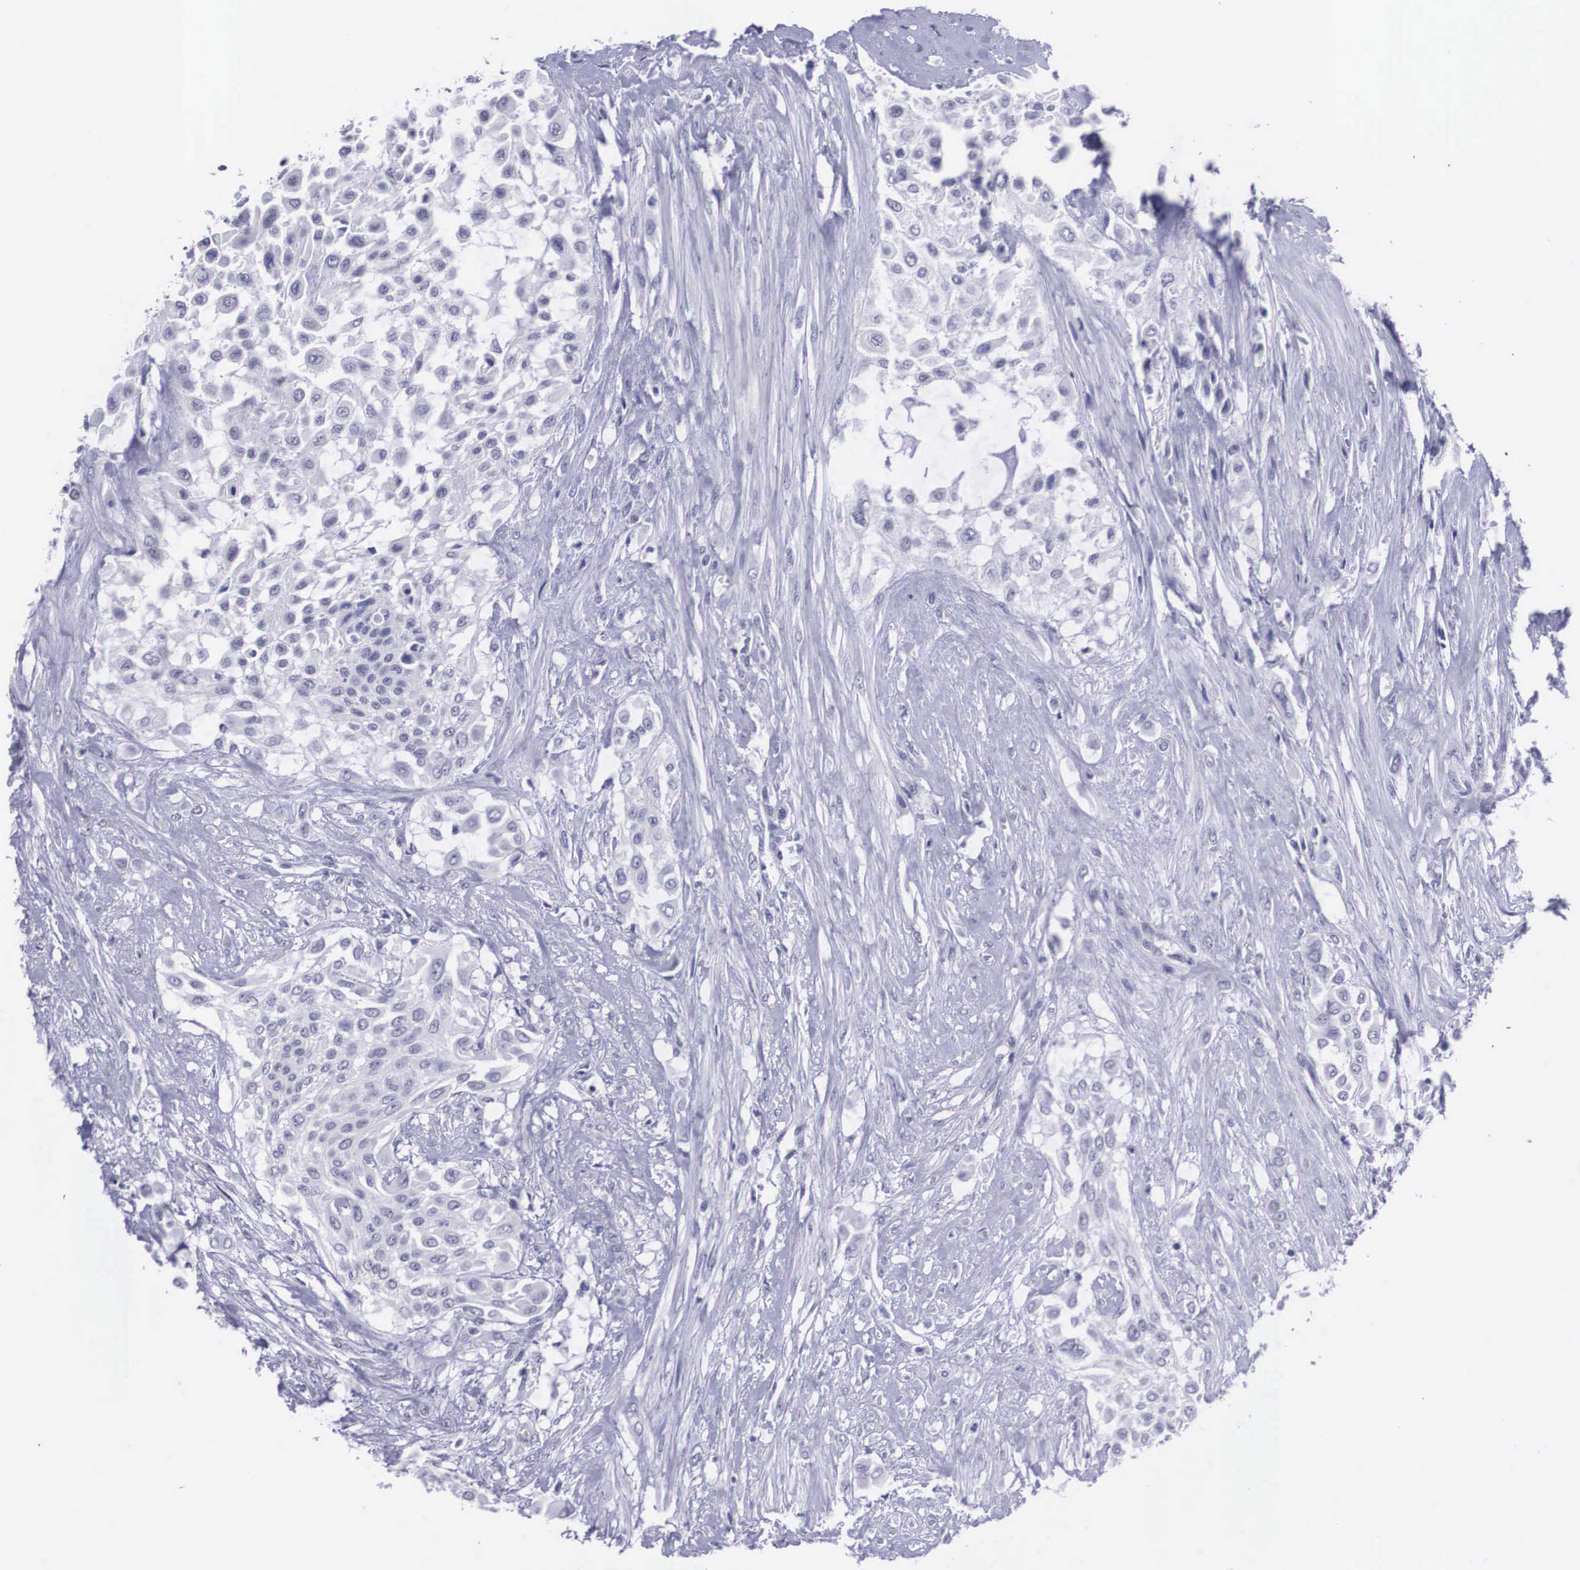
{"staining": {"intensity": "negative", "quantity": "none", "location": "none"}, "tissue": "urothelial cancer", "cell_type": "Tumor cells", "image_type": "cancer", "snomed": [{"axis": "morphology", "description": "Urothelial carcinoma, High grade"}, {"axis": "topography", "description": "Urinary bladder"}], "caption": "A photomicrograph of urothelial cancer stained for a protein displays no brown staining in tumor cells.", "gene": "C22orf31", "patient": {"sex": "male", "age": 57}}